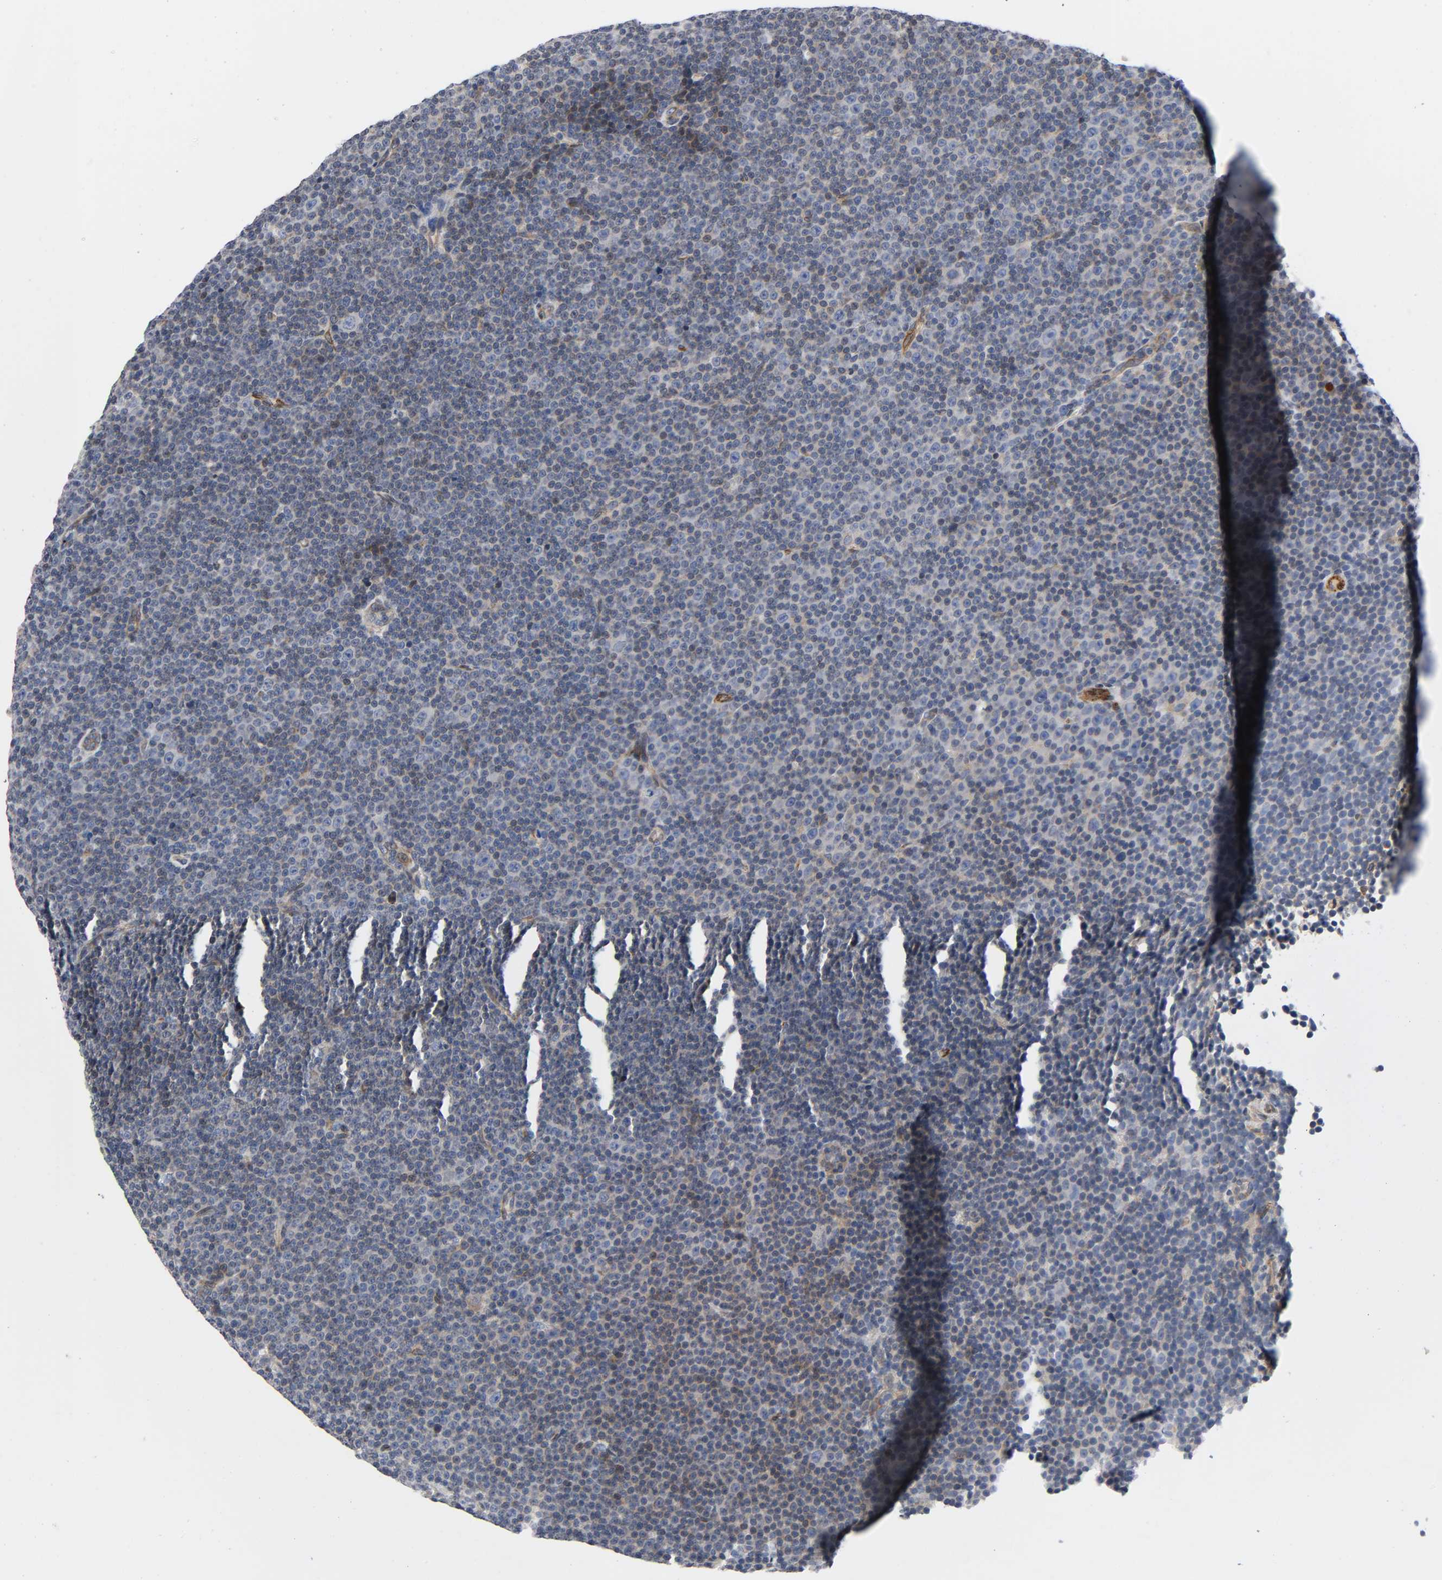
{"staining": {"intensity": "weak", "quantity": "<25%", "location": "cytoplasmic/membranous"}, "tissue": "lymphoma", "cell_type": "Tumor cells", "image_type": "cancer", "snomed": [{"axis": "morphology", "description": "Malignant lymphoma, non-Hodgkin's type, Low grade"}, {"axis": "topography", "description": "Lymph node"}], "caption": "The photomicrograph shows no significant positivity in tumor cells of malignant lymphoma, non-Hodgkin's type (low-grade).", "gene": "ASB6", "patient": {"sex": "female", "age": 67}}